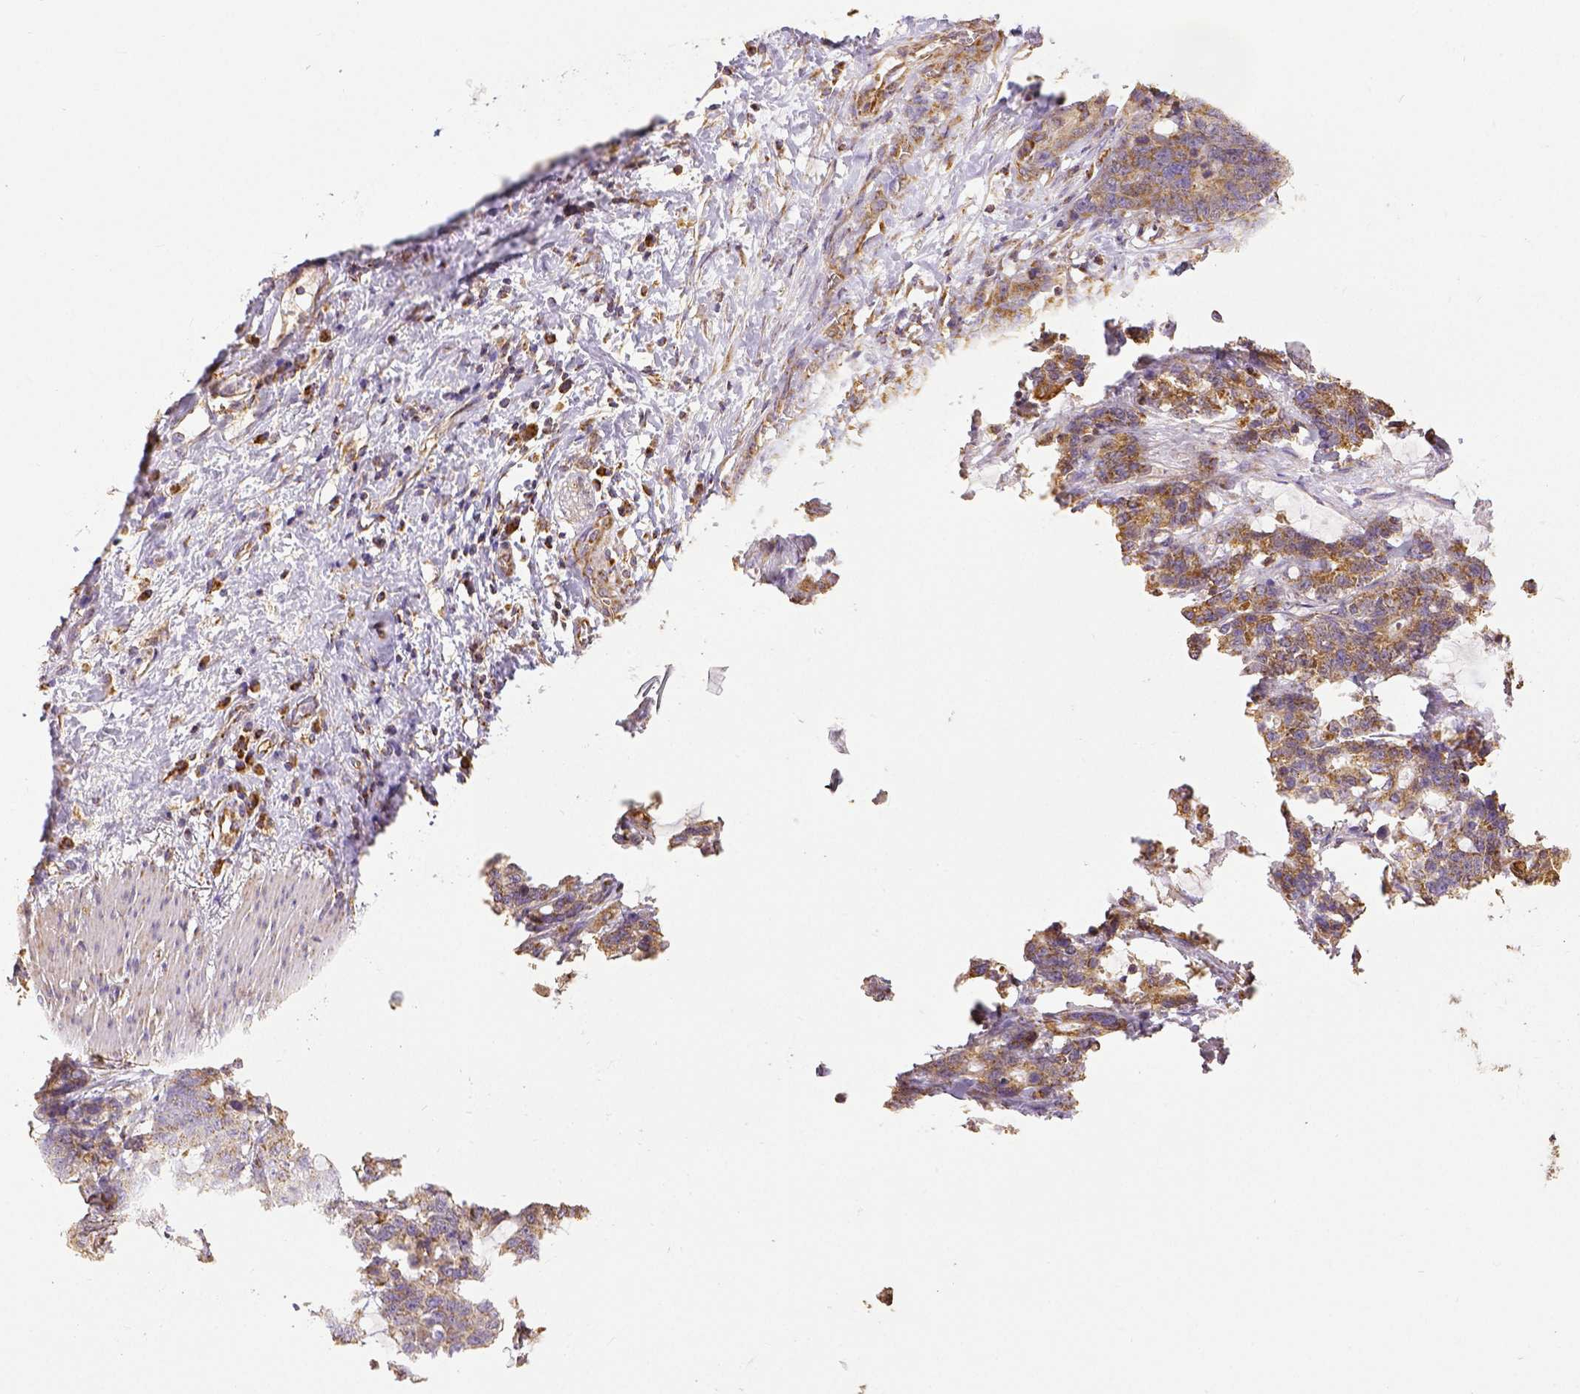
{"staining": {"intensity": "weak", "quantity": ">75%", "location": "cytoplasmic/membranous"}, "tissue": "stomach cancer", "cell_type": "Tumor cells", "image_type": "cancer", "snomed": [{"axis": "morphology", "description": "Normal tissue, NOS"}, {"axis": "morphology", "description": "Adenocarcinoma, NOS"}, {"axis": "topography", "description": "Stomach"}], "caption": "DAB (3,3'-diaminobenzidine) immunohistochemical staining of stomach cancer shows weak cytoplasmic/membranous protein positivity in approximately >75% of tumor cells. (DAB (3,3'-diaminobenzidine) IHC with brightfield microscopy, high magnification).", "gene": "SDHB", "patient": {"sex": "female", "age": 64}}